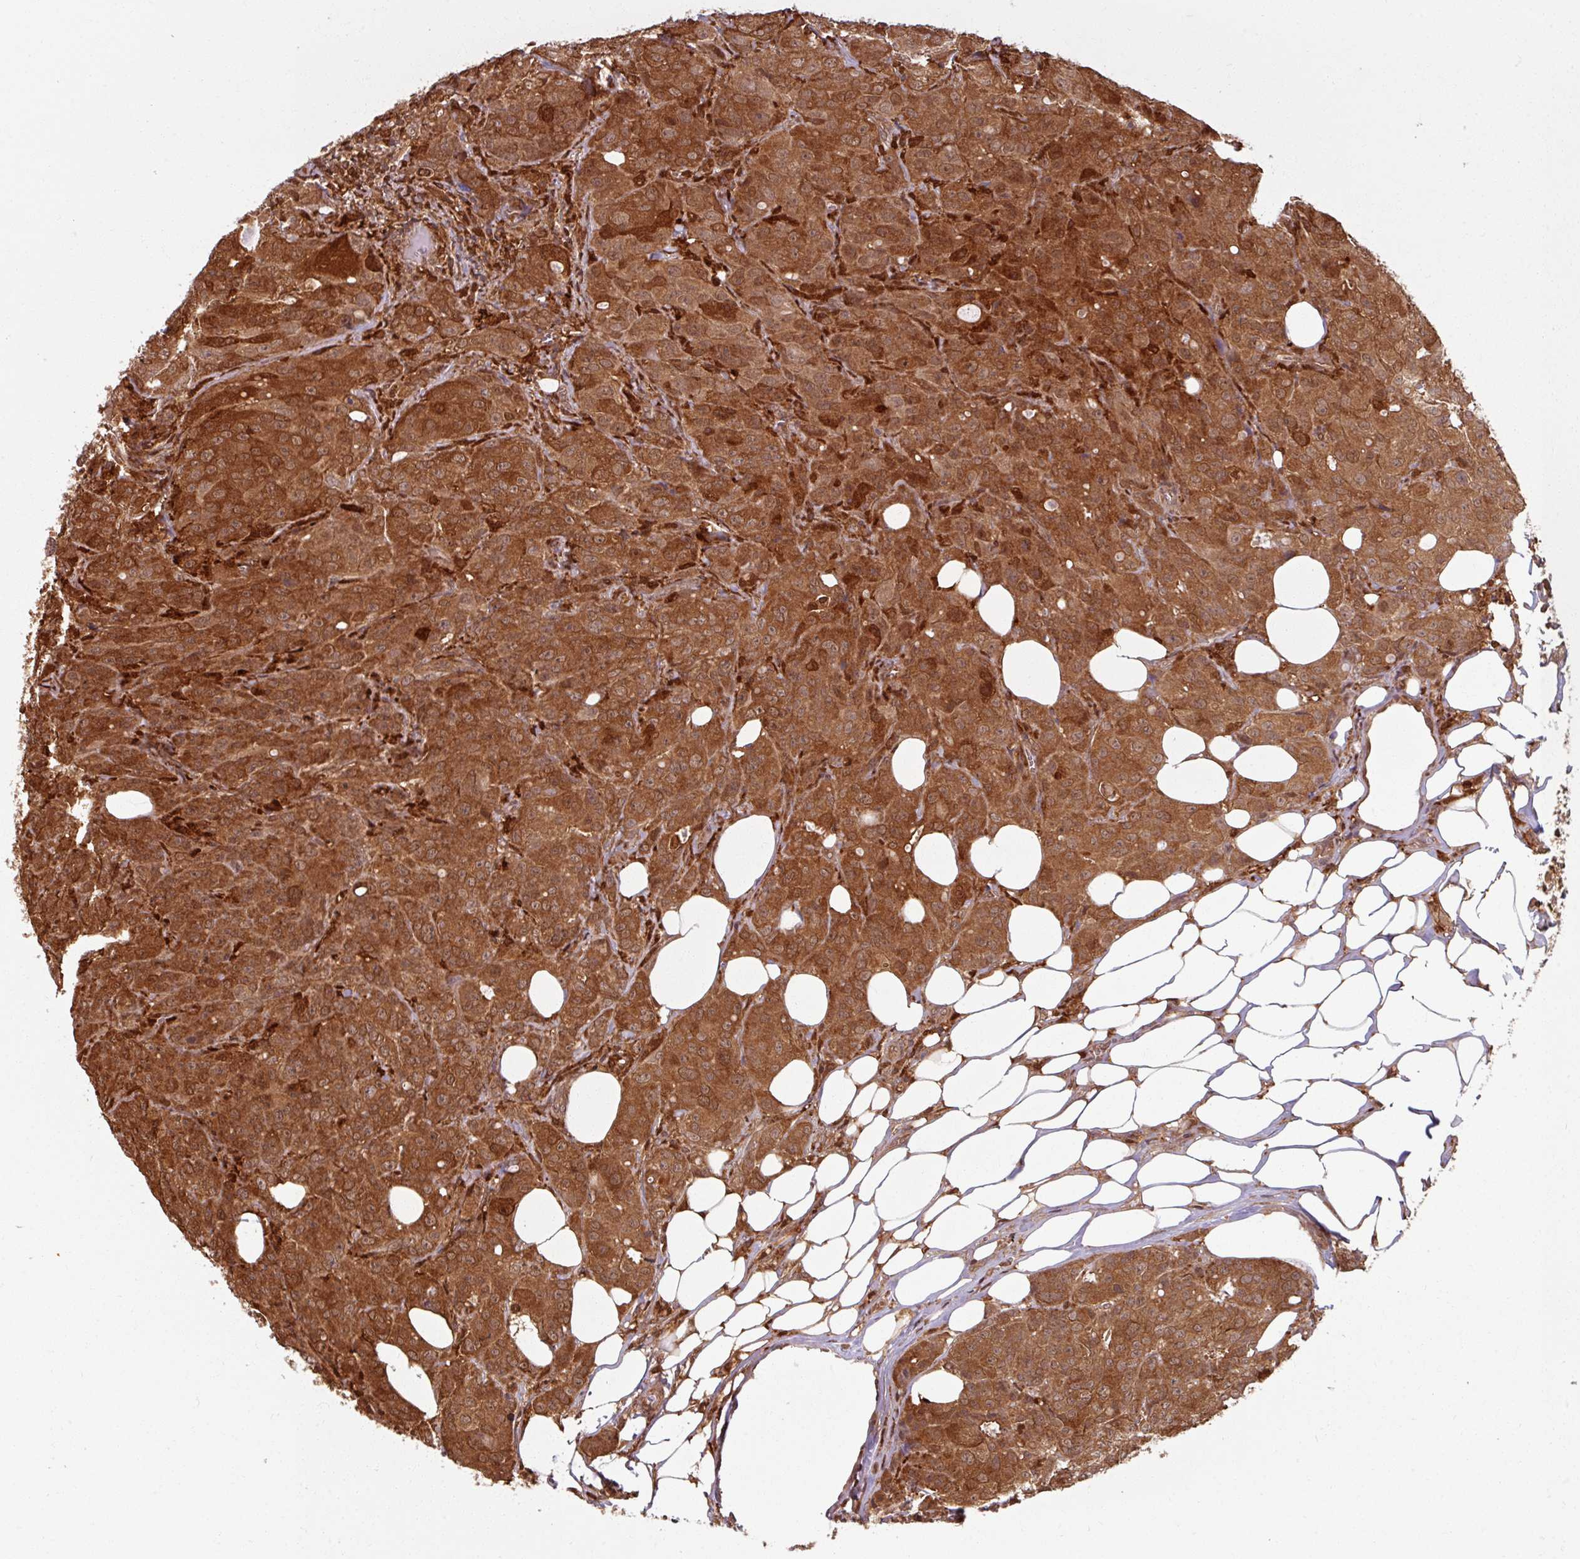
{"staining": {"intensity": "strong", "quantity": ">75%", "location": "cytoplasmic/membranous,nuclear"}, "tissue": "breast cancer", "cell_type": "Tumor cells", "image_type": "cancer", "snomed": [{"axis": "morphology", "description": "Duct carcinoma"}, {"axis": "topography", "description": "Breast"}], "caption": "A brown stain highlights strong cytoplasmic/membranous and nuclear staining of a protein in breast cancer tumor cells. The staining was performed using DAB to visualize the protein expression in brown, while the nuclei were stained in blue with hematoxylin (Magnification: 20x).", "gene": "KCTD11", "patient": {"sex": "female", "age": 43}}